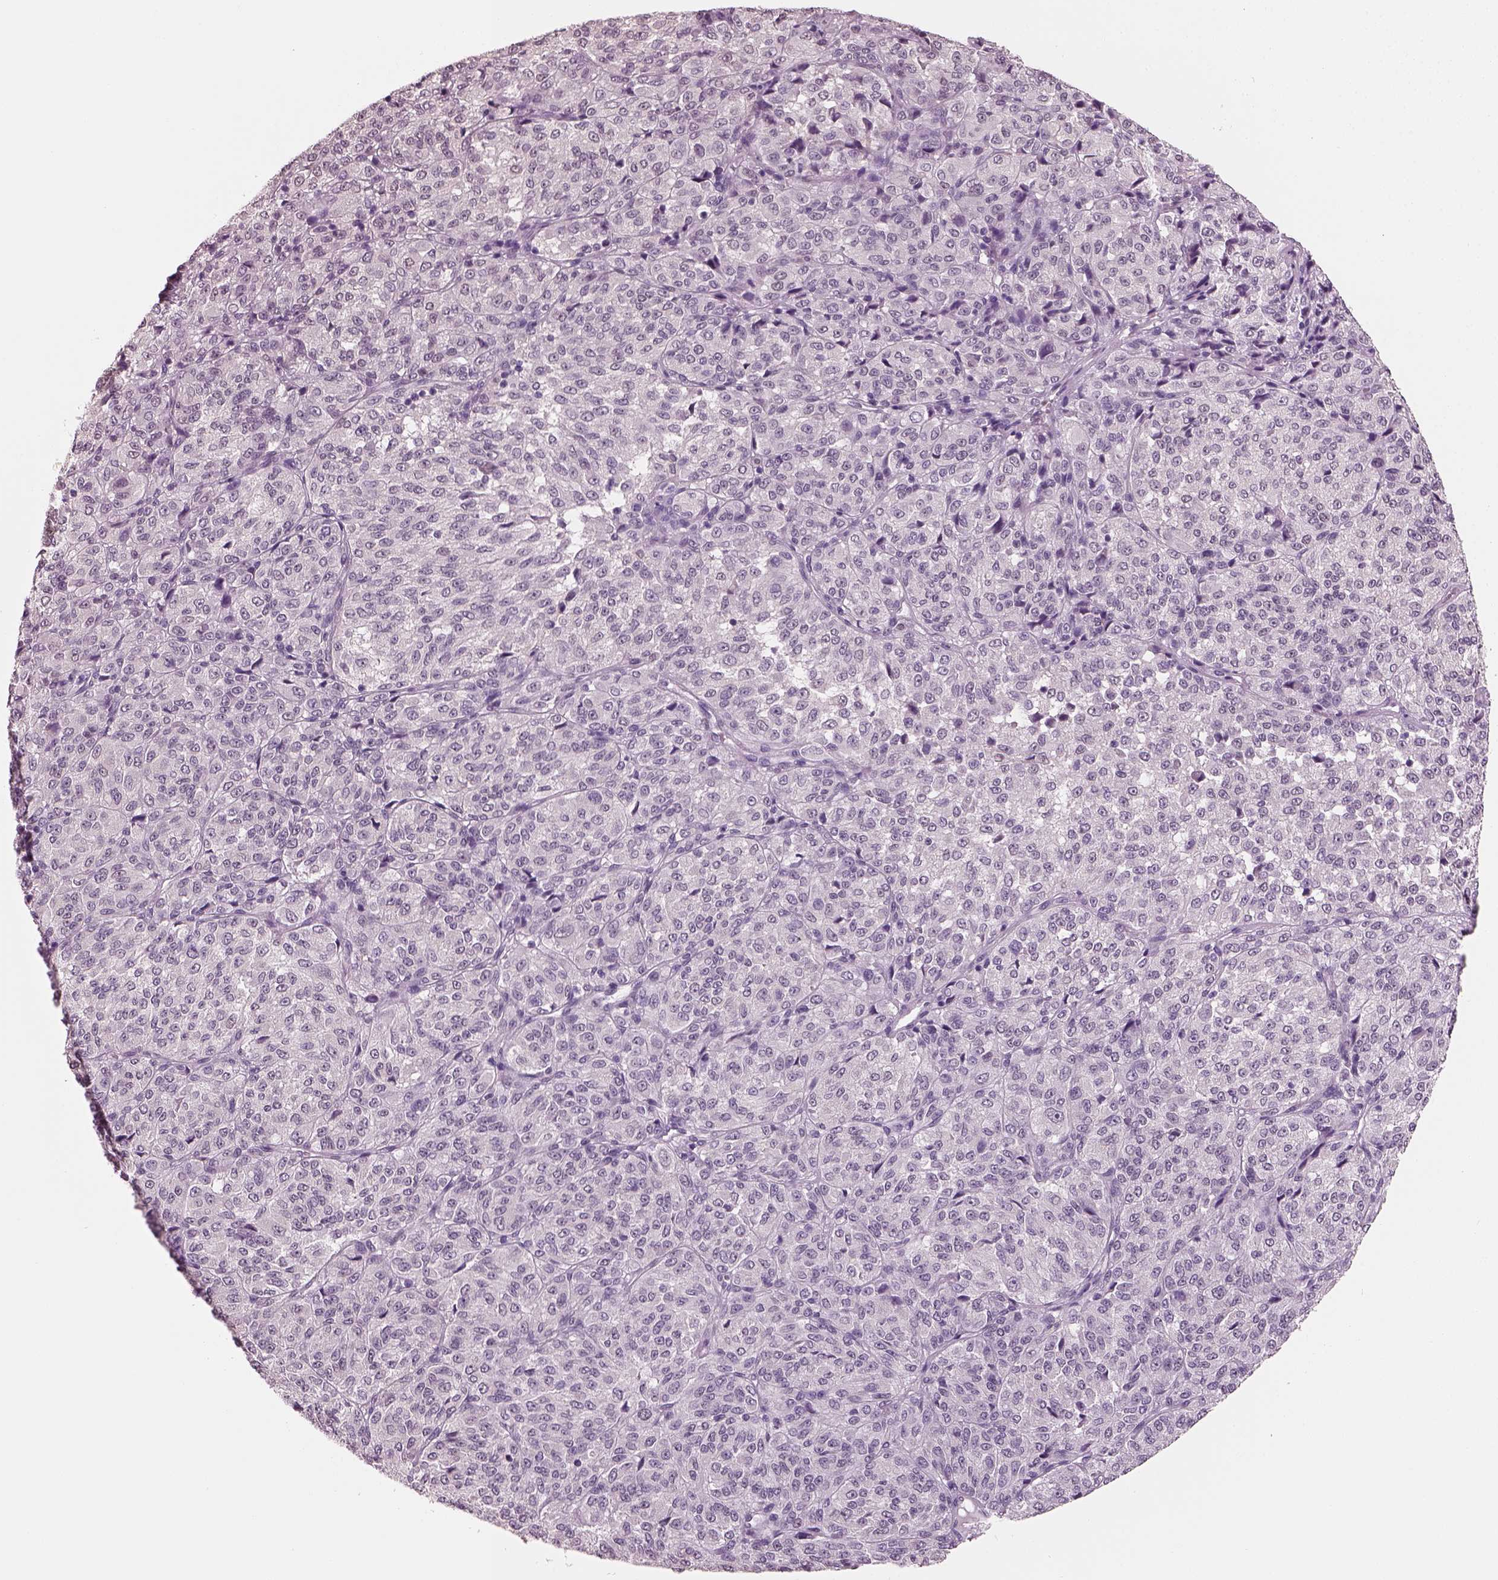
{"staining": {"intensity": "negative", "quantity": "none", "location": "none"}, "tissue": "melanoma", "cell_type": "Tumor cells", "image_type": "cancer", "snomed": [{"axis": "morphology", "description": "Malignant melanoma, Metastatic site"}, {"axis": "topography", "description": "Brain"}], "caption": "Photomicrograph shows no protein positivity in tumor cells of melanoma tissue. Nuclei are stained in blue.", "gene": "ELSPBP1", "patient": {"sex": "female", "age": 56}}